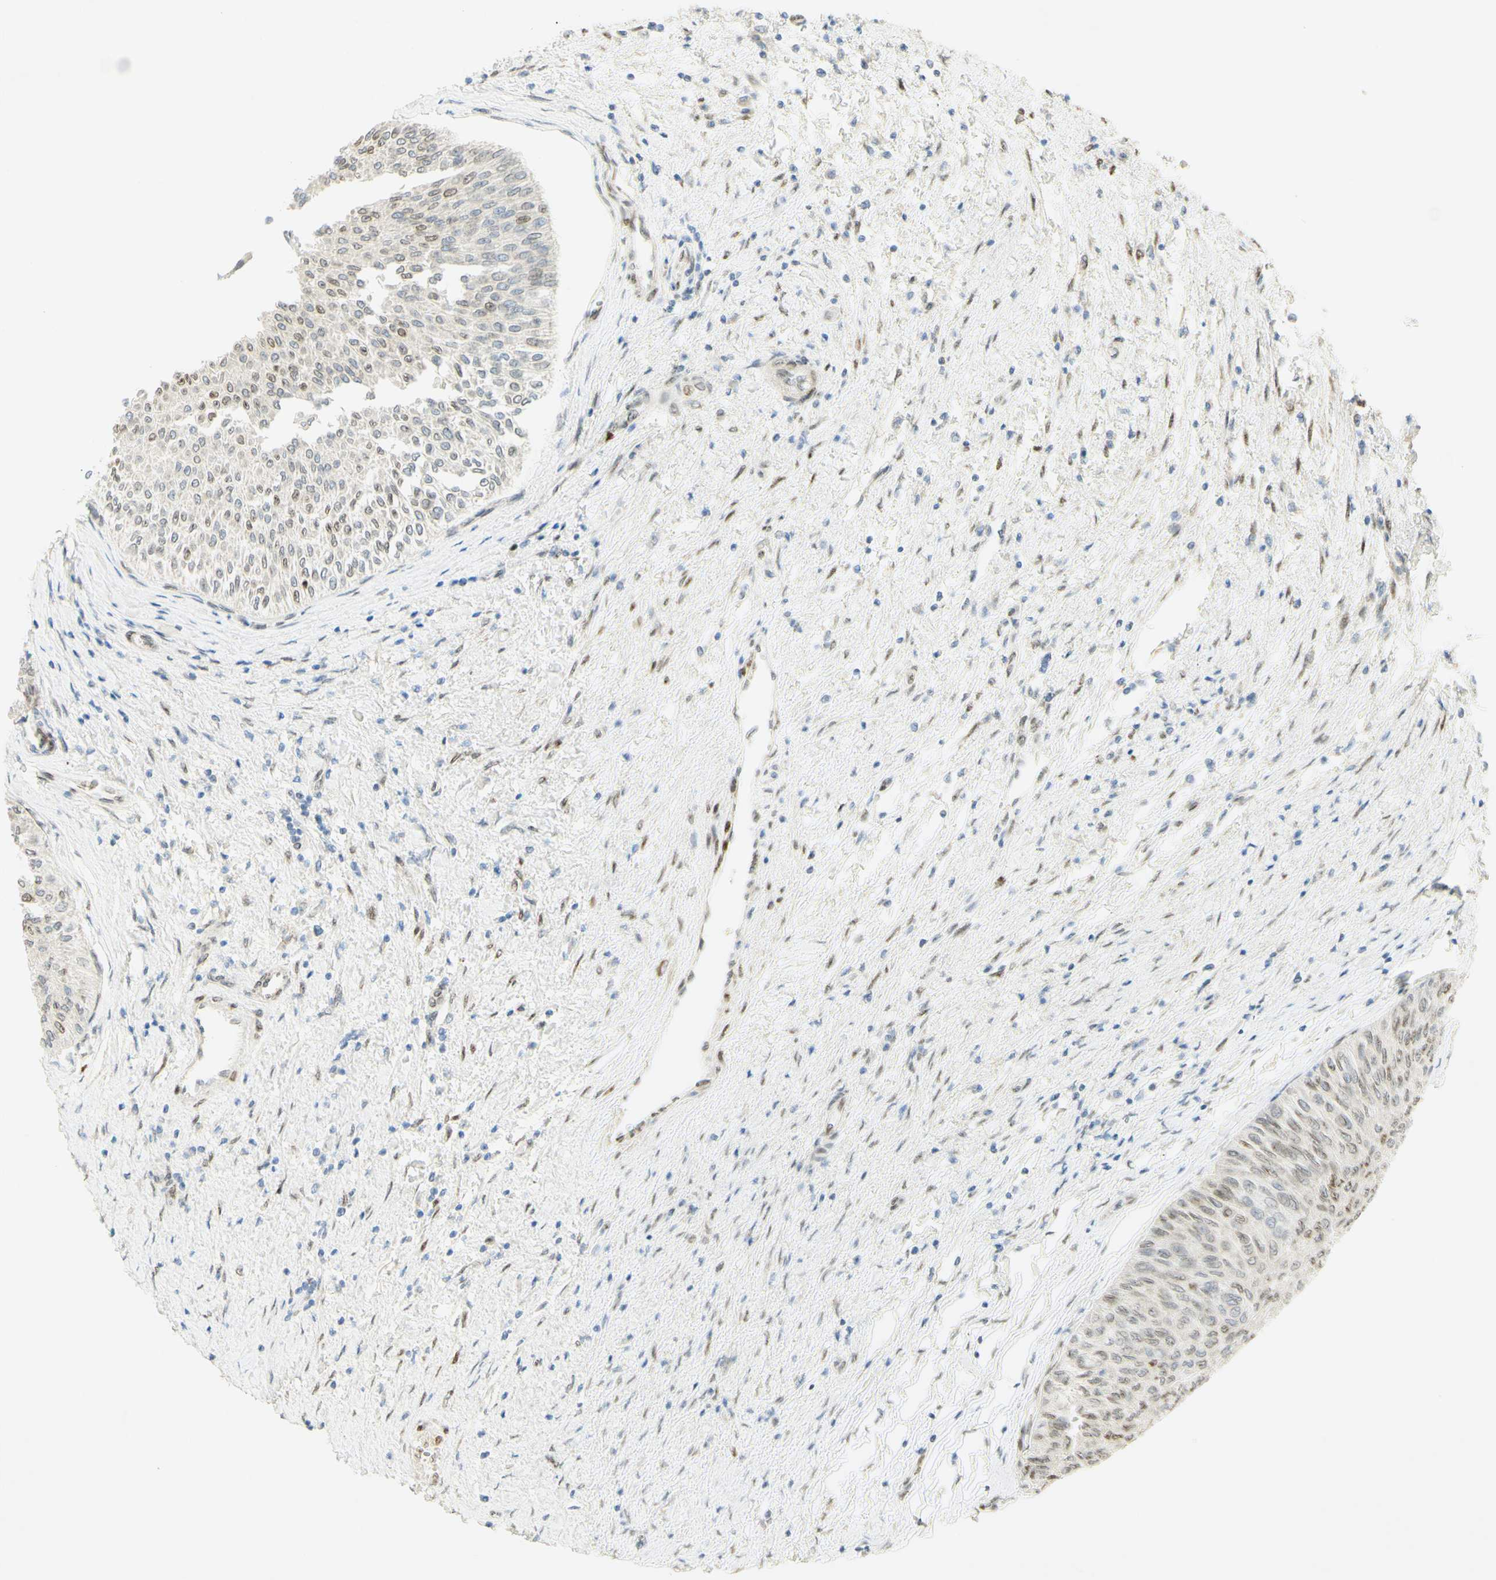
{"staining": {"intensity": "moderate", "quantity": "<25%", "location": "nuclear"}, "tissue": "urothelial cancer", "cell_type": "Tumor cells", "image_type": "cancer", "snomed": [{"axis": "morphology", "description": "Urothelial carcinoma, Low grade"}, {"axis": "topography", "description": "Urinary bladder"}], "caption": "Human urothelial cancer stained with a protein marker exhibits moderate staining in tumor cells.", "gene": "E2F1", "patient": {"sex": "male", "age": 78}}